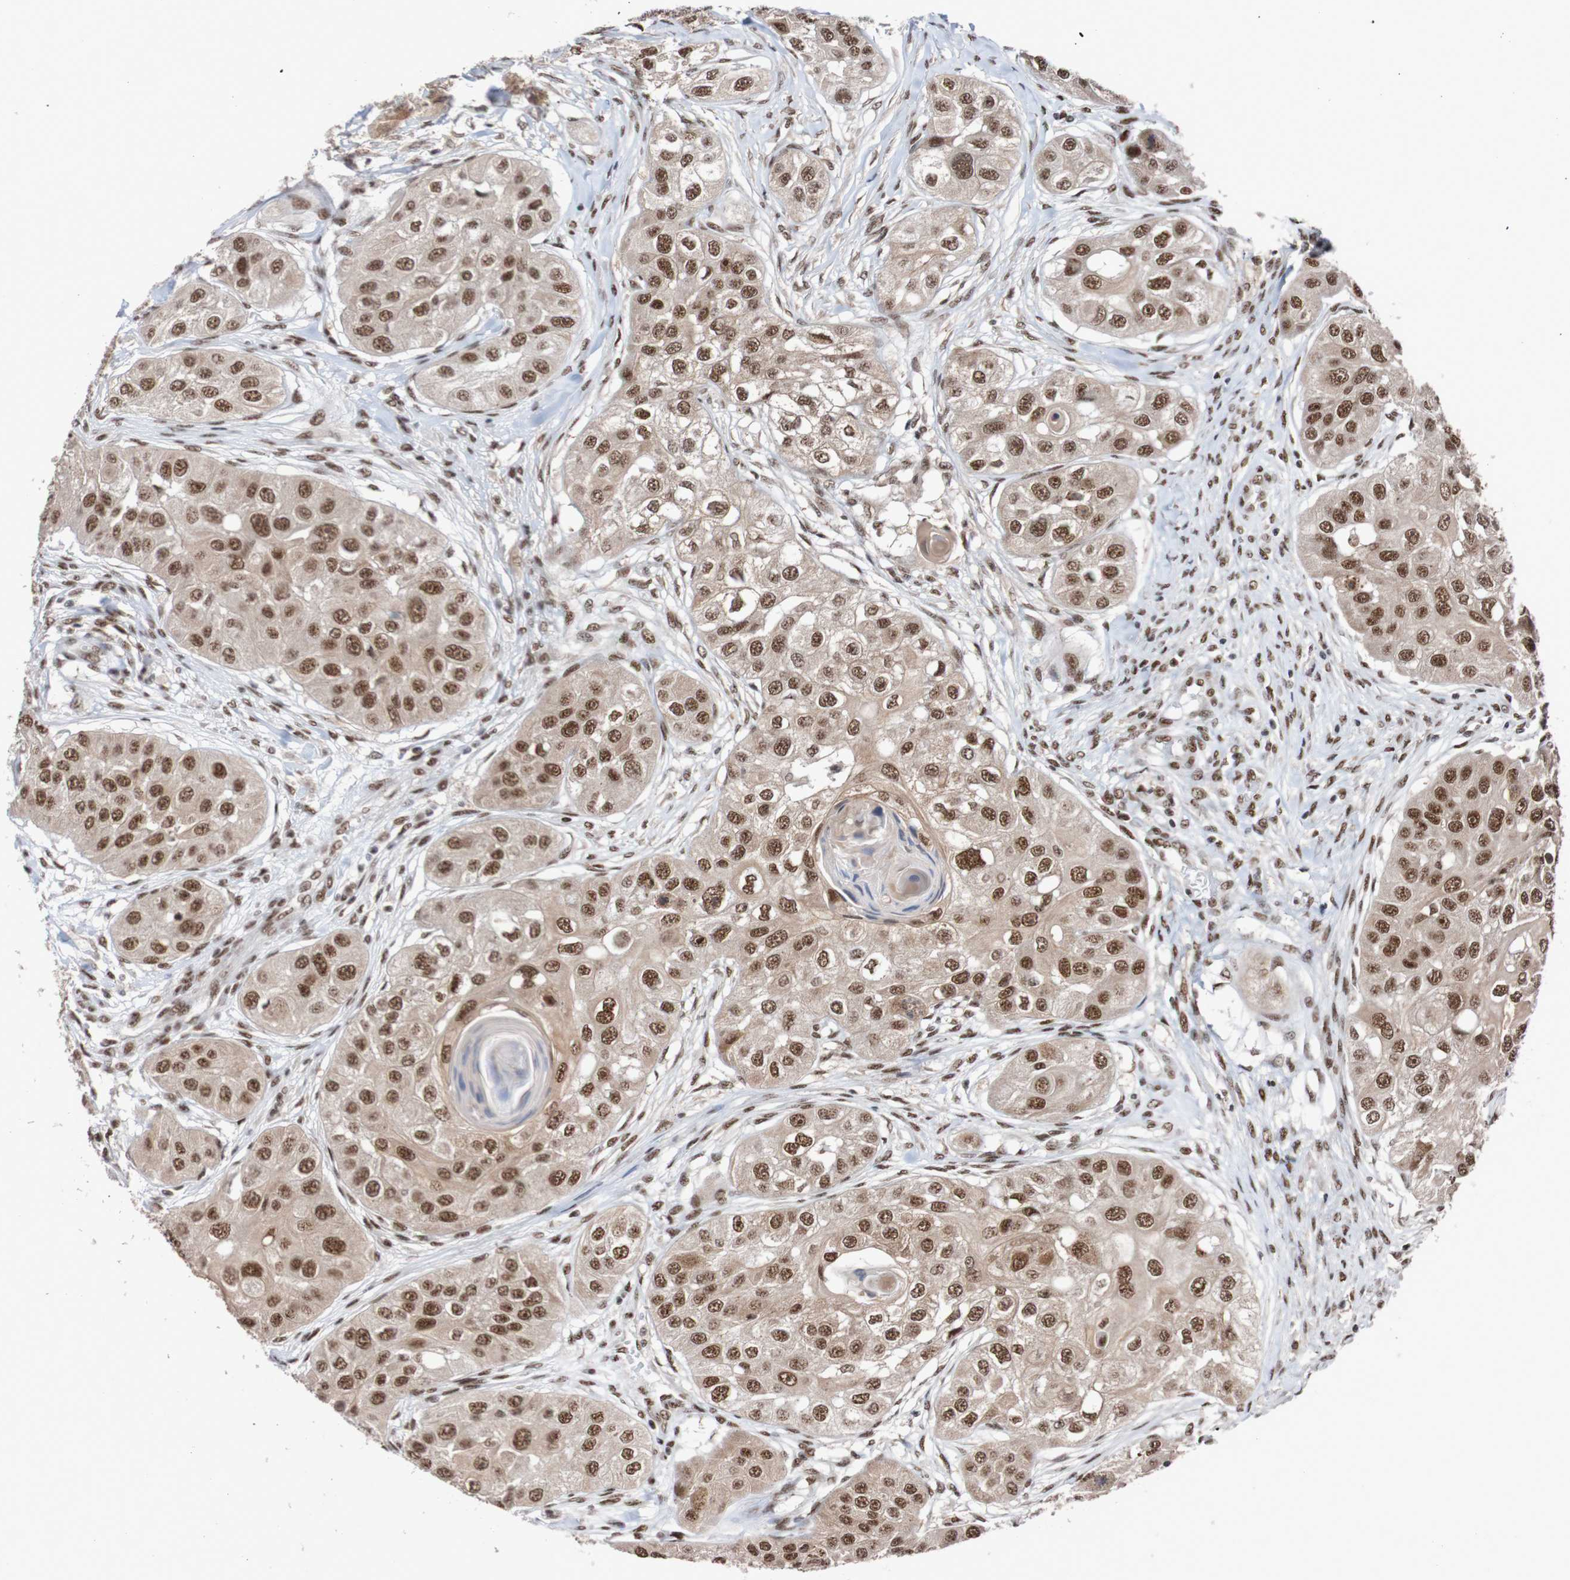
{"staining": {"intensity": "strong", "quantity": ">75%", "location": "nuclear"}, "tissue": "head and neck cancer", "cell_type": "Tumor cells", "image_type": "cancer", "snomed": [{"axis": "morphology", "description": "Normal tissue, NOS"}, {"axis": "morphology", "description": "Squamous cell carcinoma, NOS"}, {"axis": "topography", "description": "Skeletal muscle"}, {"axis": "topography", "description": "Head-Neck"}], "caption": "This photomicrograph demonstrates head and neck squamous cell carcinoma stained with immunohistochemistry to label a protein in brown. The nuclear of tumor cells show strong positivity for the protein. Nuclei are counter-stained blue.", "gene": "CDC5L", "patient": {"sex": "male", "age": 51}}